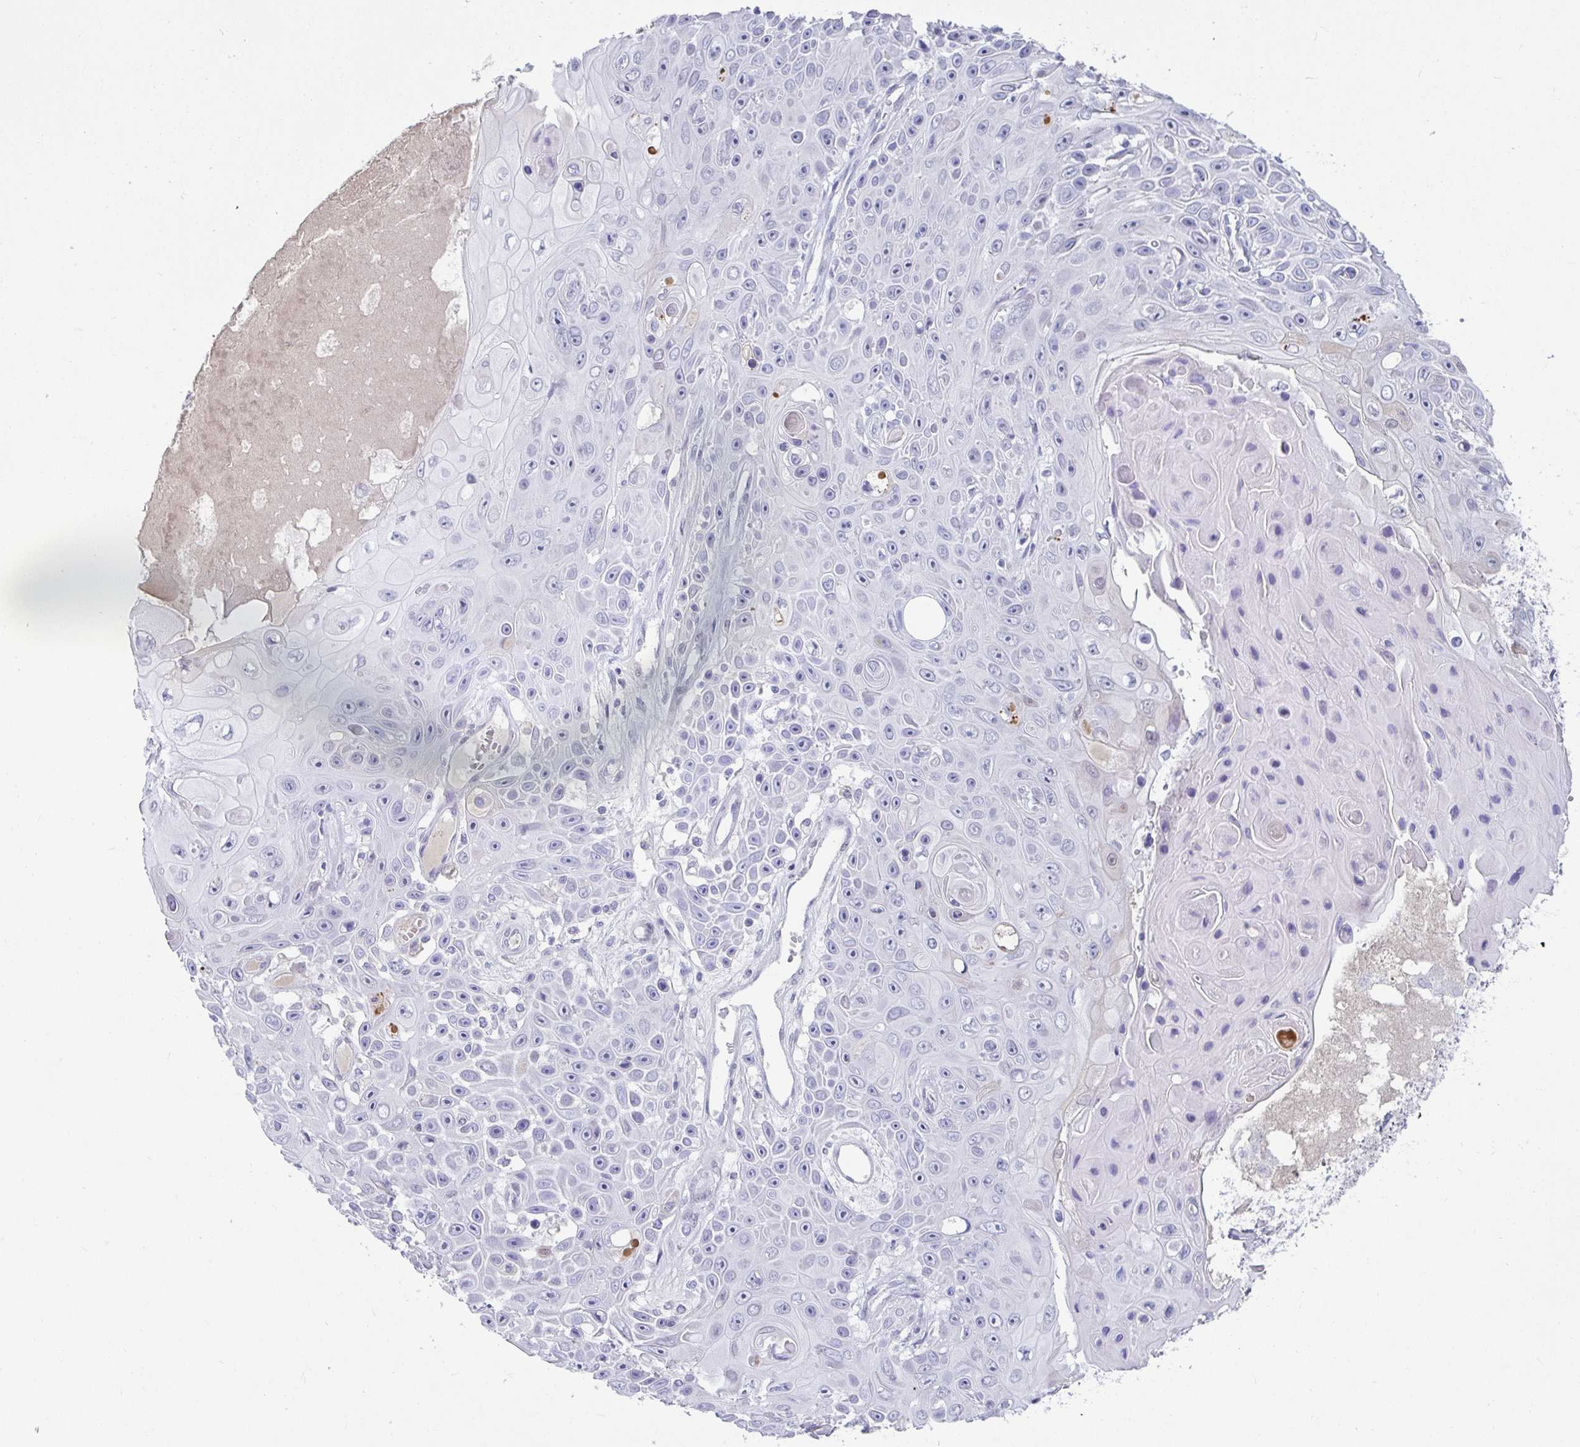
{"staining": {"intensity": "negative", "quantity": "none", "location": "none"}, "tissue": "skin cancer", "cell_type": "Tumor cells", "image_type": "cancer", "snomed": [{"axis": "morphology", "description": "Squamous cell carcinoma, NOS"}, {"axis": "topography", "description": "Skin"}], "caption": "Tumor cells are negative for brown protein staining in squamous cell carcinoma (skin).", "gene": "NPY", "patient": {"sex": "male", "age": 82}}